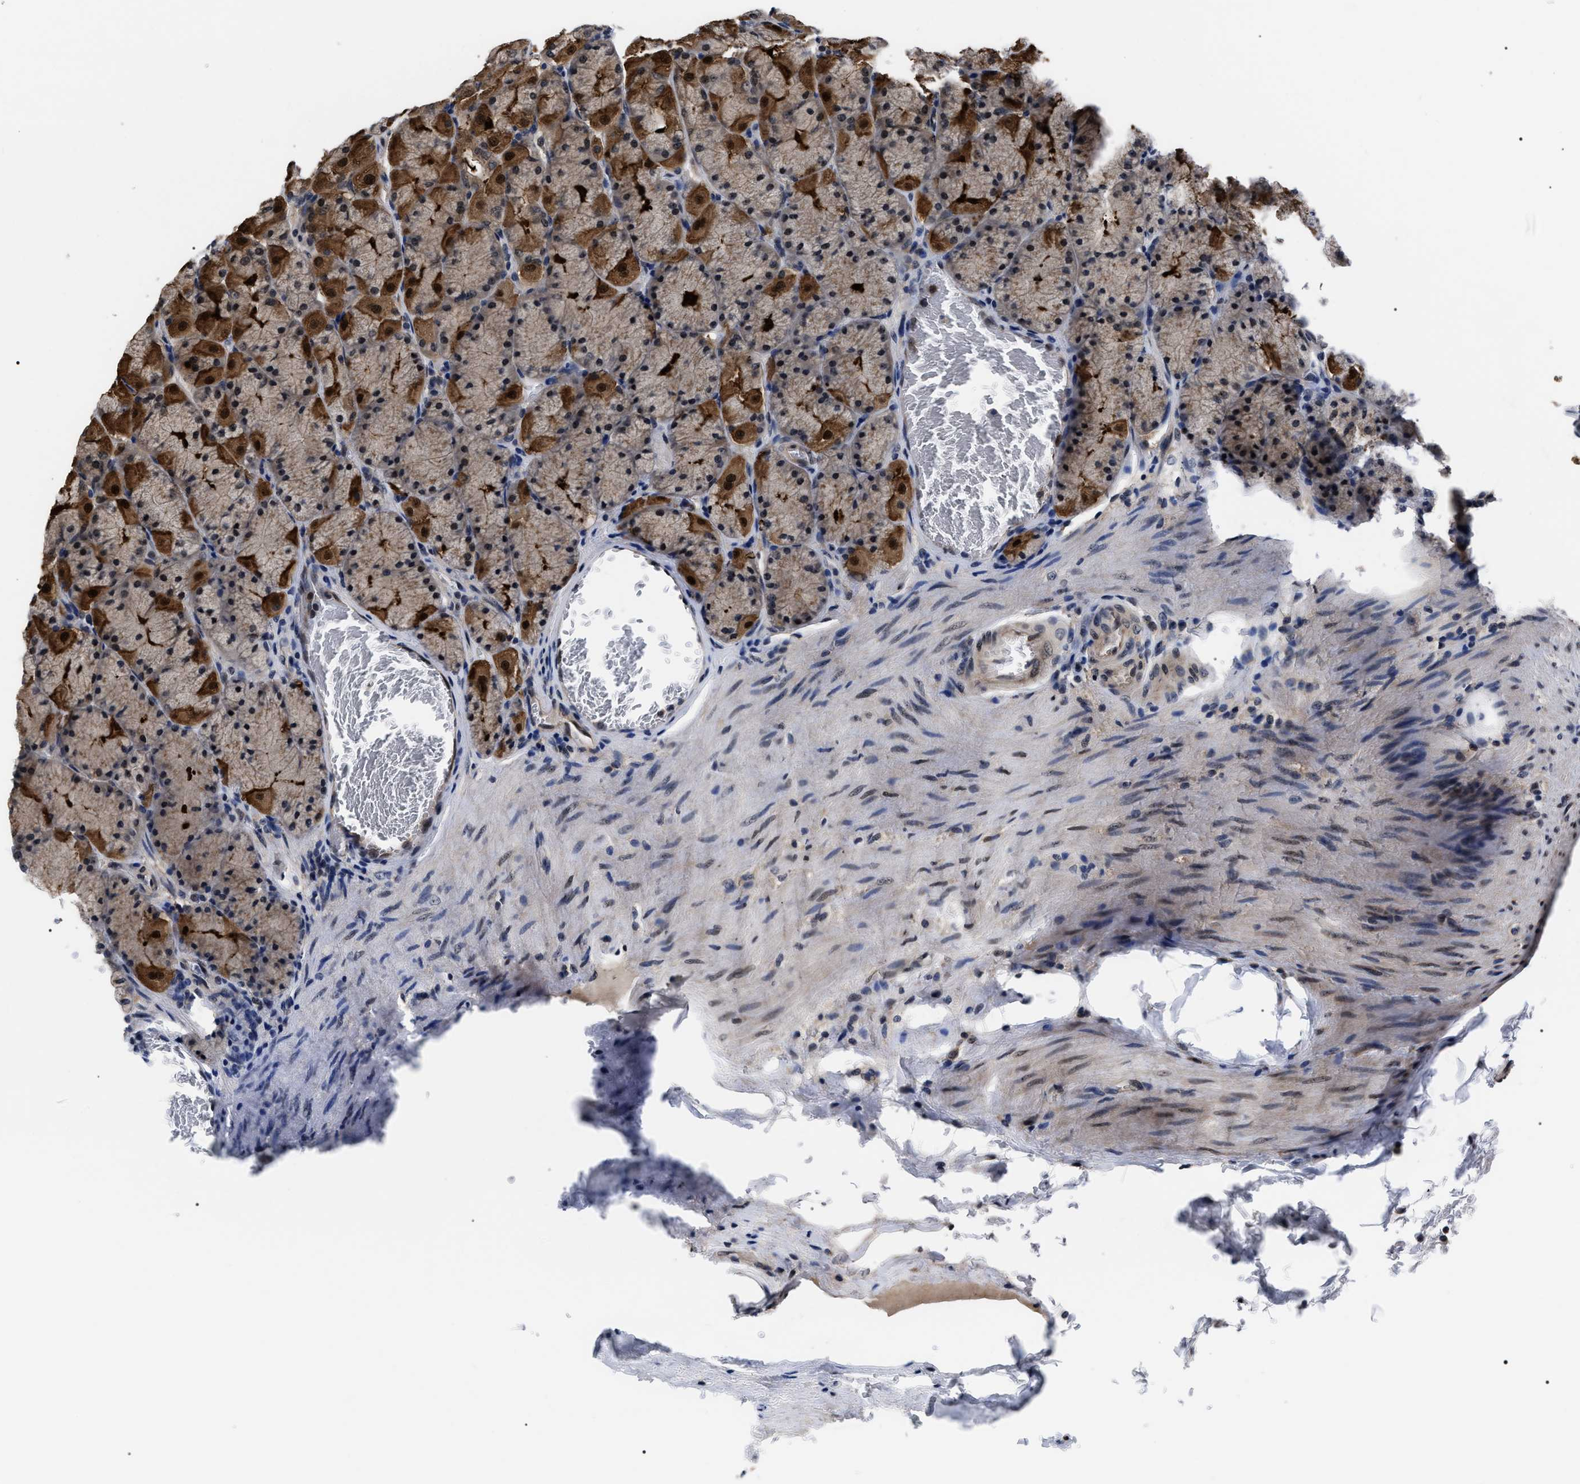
{"staining": {"intensity": "strong", "quantity": ">75%", "location": "cytoplasmic/membranous,nuclear"}, "tissue": "stomach", "cell_type": "Glandular cells", "image_type": "normal", "snomed": [{"axis": "morphology", "description": "Normal tissue, NOS"}, {"axis": "topography", "description": "Stomach, upper"}], "caption": "A high-resolution micrograph shows immunohistochemistry (IHC) staining of unremarkable stomach, which shows strong cytoplasmic/membranous,nuclear staining in approximately >75% of glandular cells.", "gene": "CSNK2A1", "patient": {"sex": "female", "age": 56}}